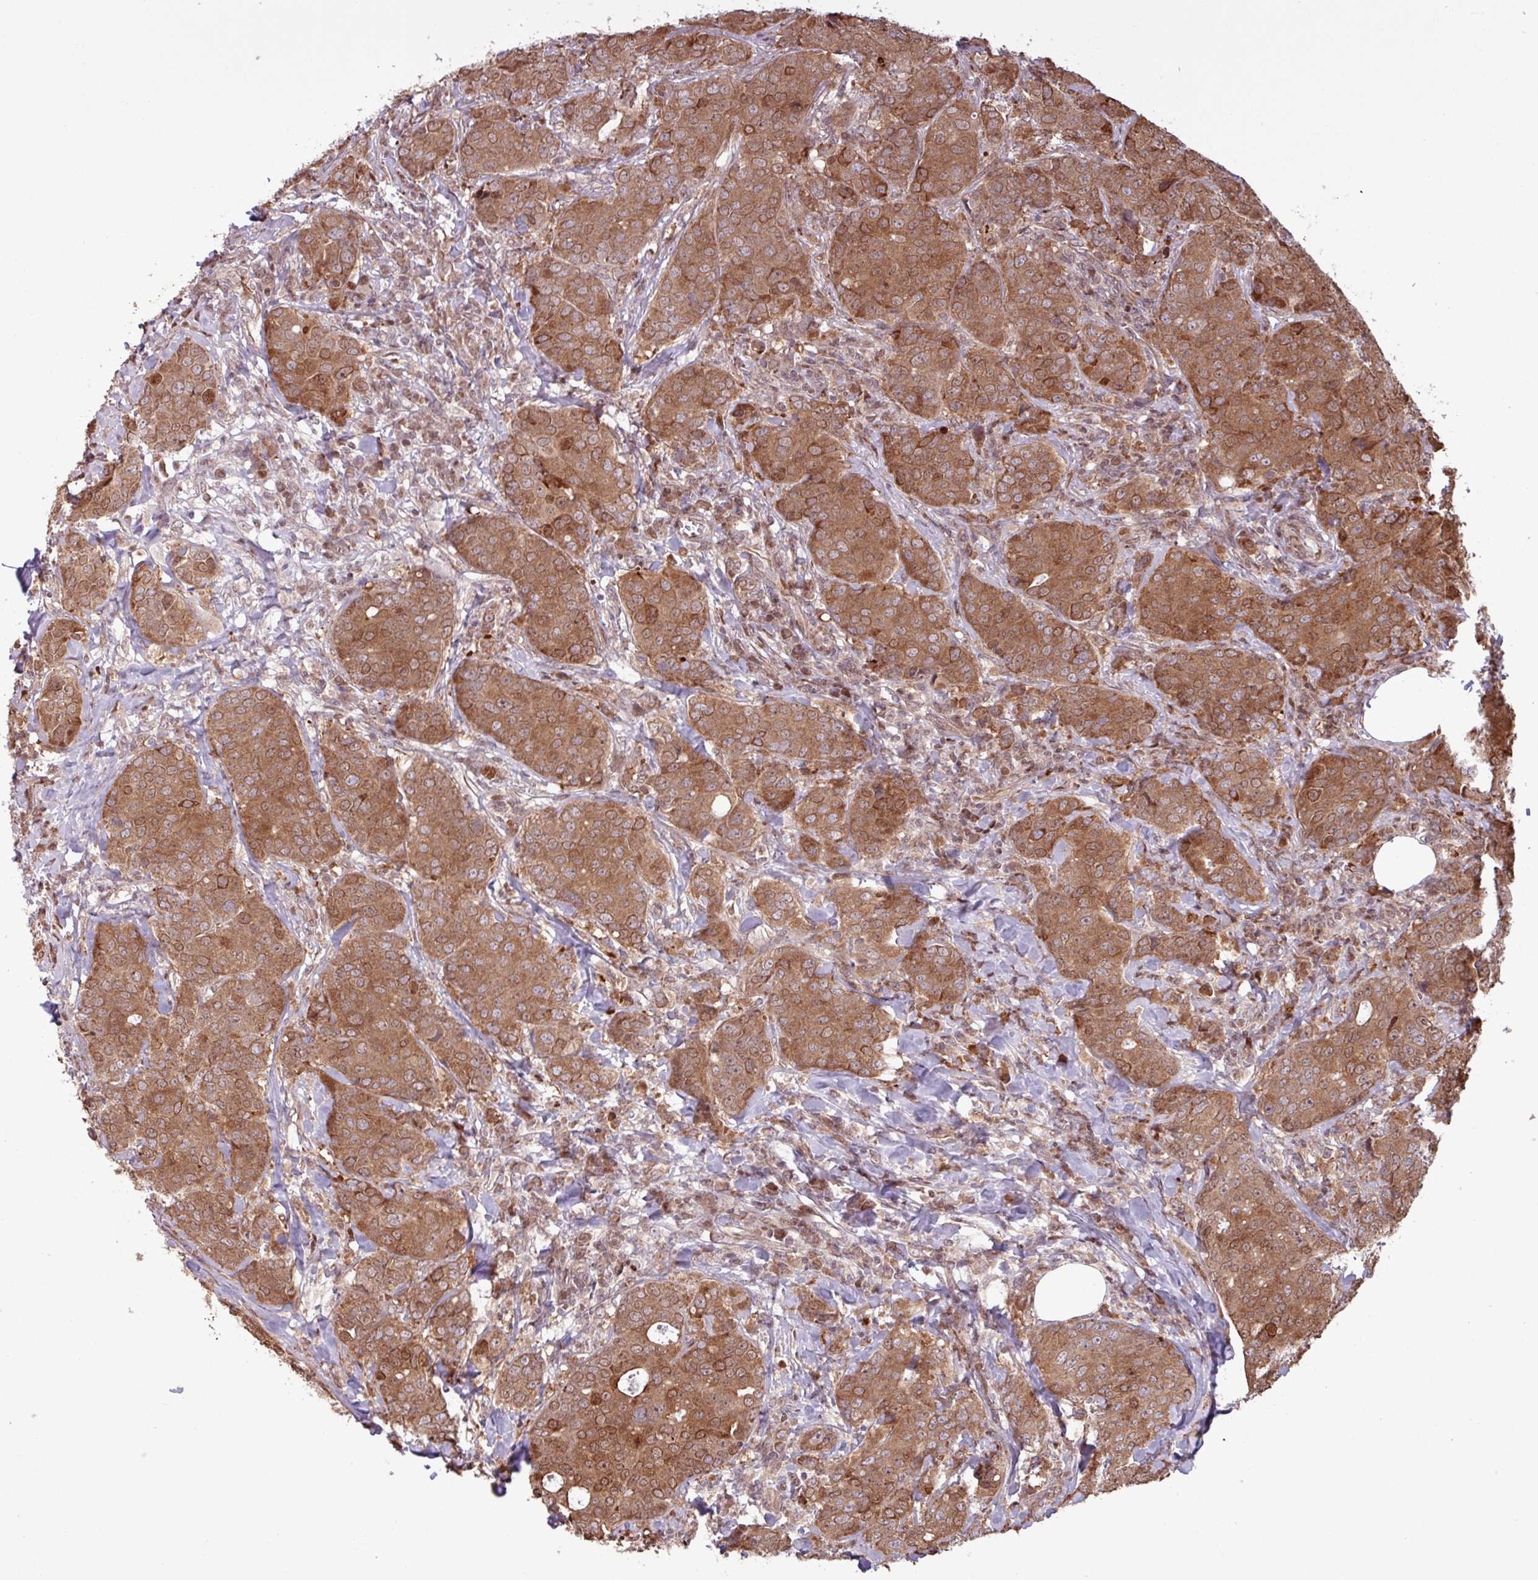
{"staining": {"intensity": "strong", "quantity": ">75%", "location": "cytoplasmic/membranous,nuclear"}, "tissue": "breast cancer", "cell_type": "Tumor cells", "image_type": "cancer", "snomed": [{"axis": "morphology", "description": "Duct carcinoma"}, {"axis": "topography", "description": "Breast"}], "caption": "About >75% of tumor cells in breast intraductal carcinoma show strong cytoplasmic/membranous and nuclear protein staining as visualized by brown immunohistochemical staining.", "gene": "PDPR", "patient": {"sex": "female", "age": 43}}